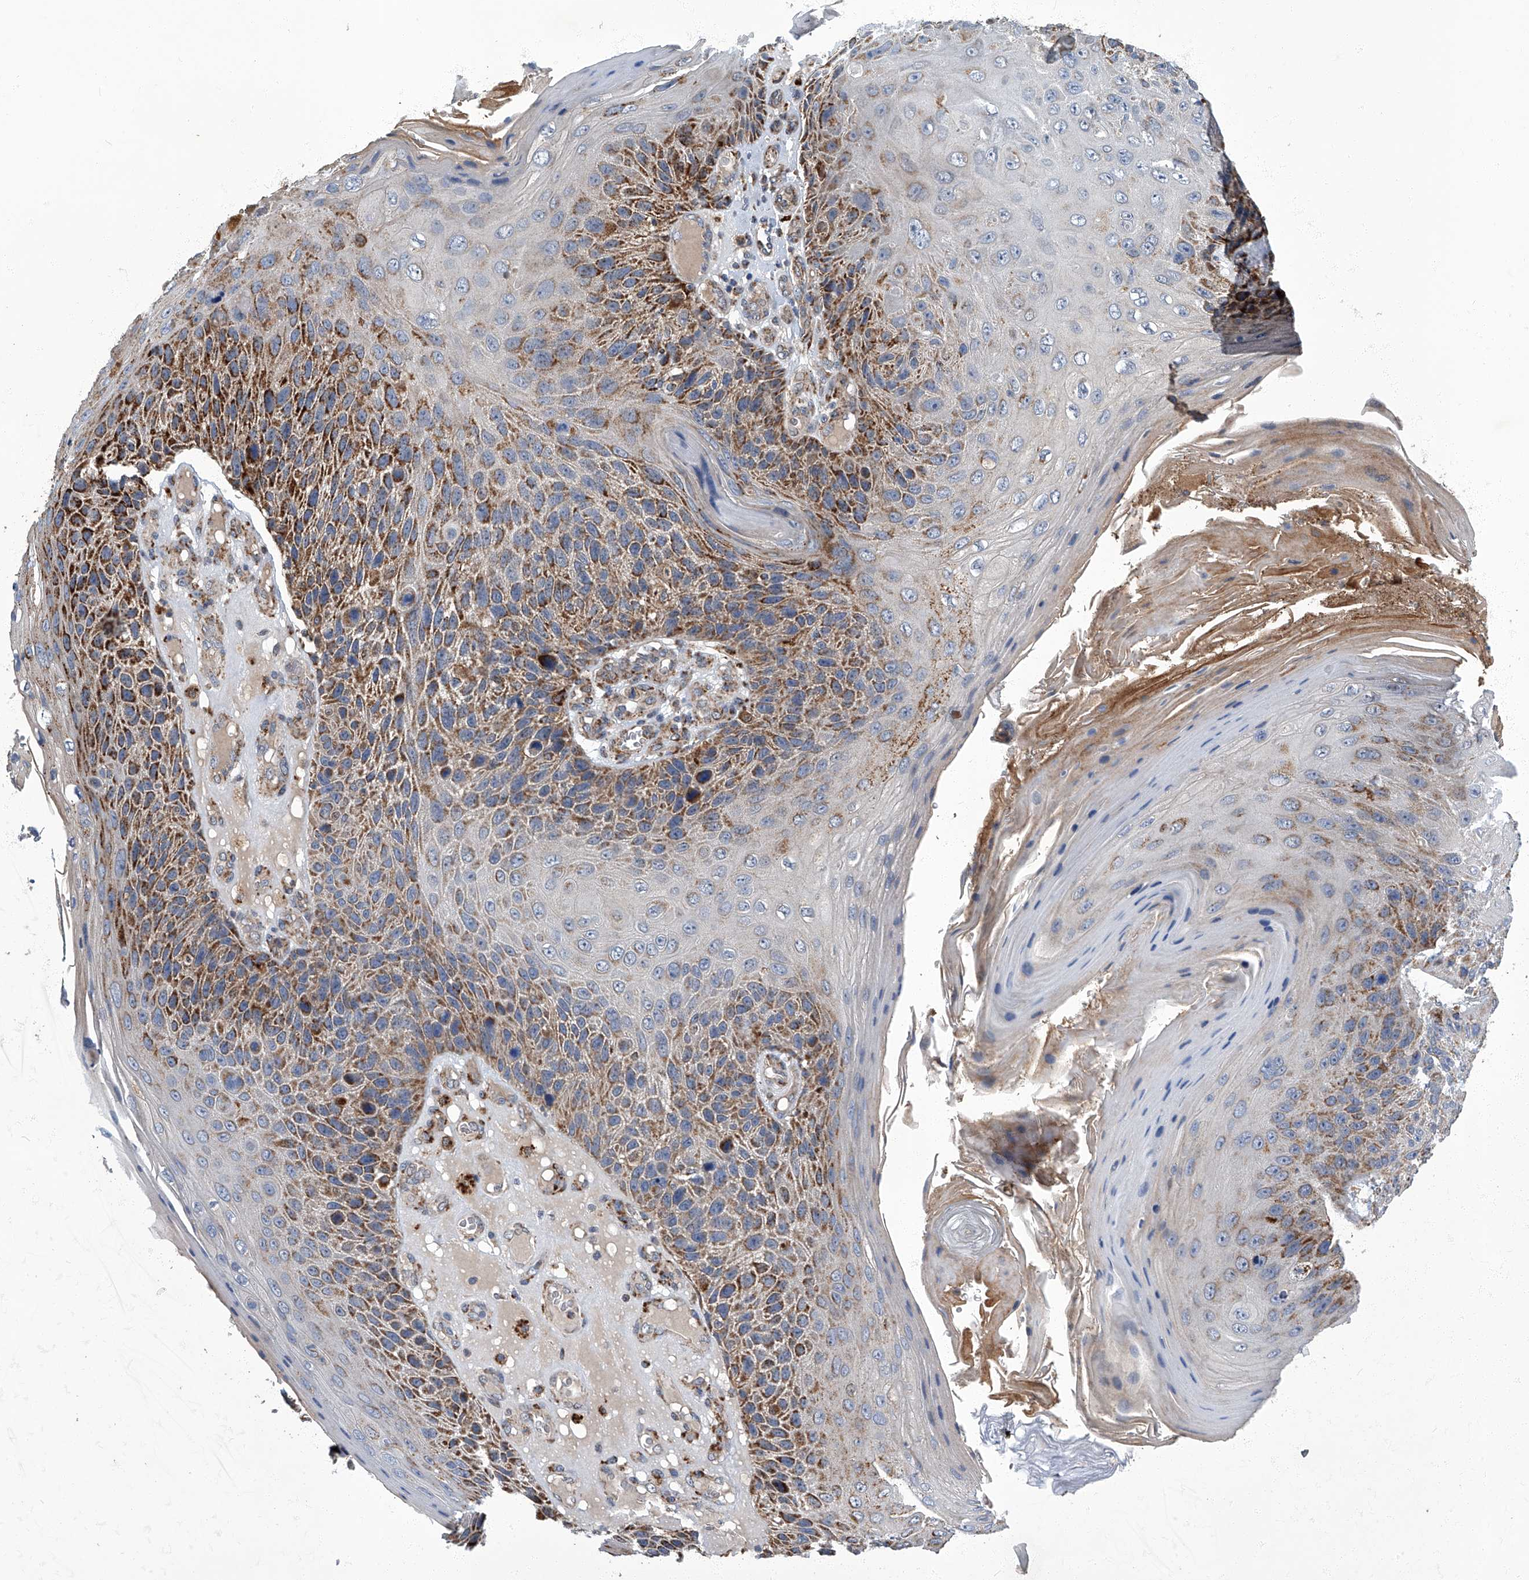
{"staining": {"intensity": "moderate", "quantity": "25%-75%", "location": "cytoplasmic/membranous"}, "tissue": "skin cancer", "cell_type": "Tumor cells", "image_type": "cancer", "snomed": [{"axis": "morphology", "description": "Squamous cell carcinoma, NOS"}, {"axis": "topography", "description": "Skin"}], "caption": "Immunohistochemical staining of human skin cancer exhibits medium levels of moderate cytoplasmic/membranous positivity in about 25%-75% of tumor cells. (DAB IHC, brown staining for protein, blue staining for nuclei).", "gene": "TNFRSF13B", "patient": {"sex": "female", "age": 88}}